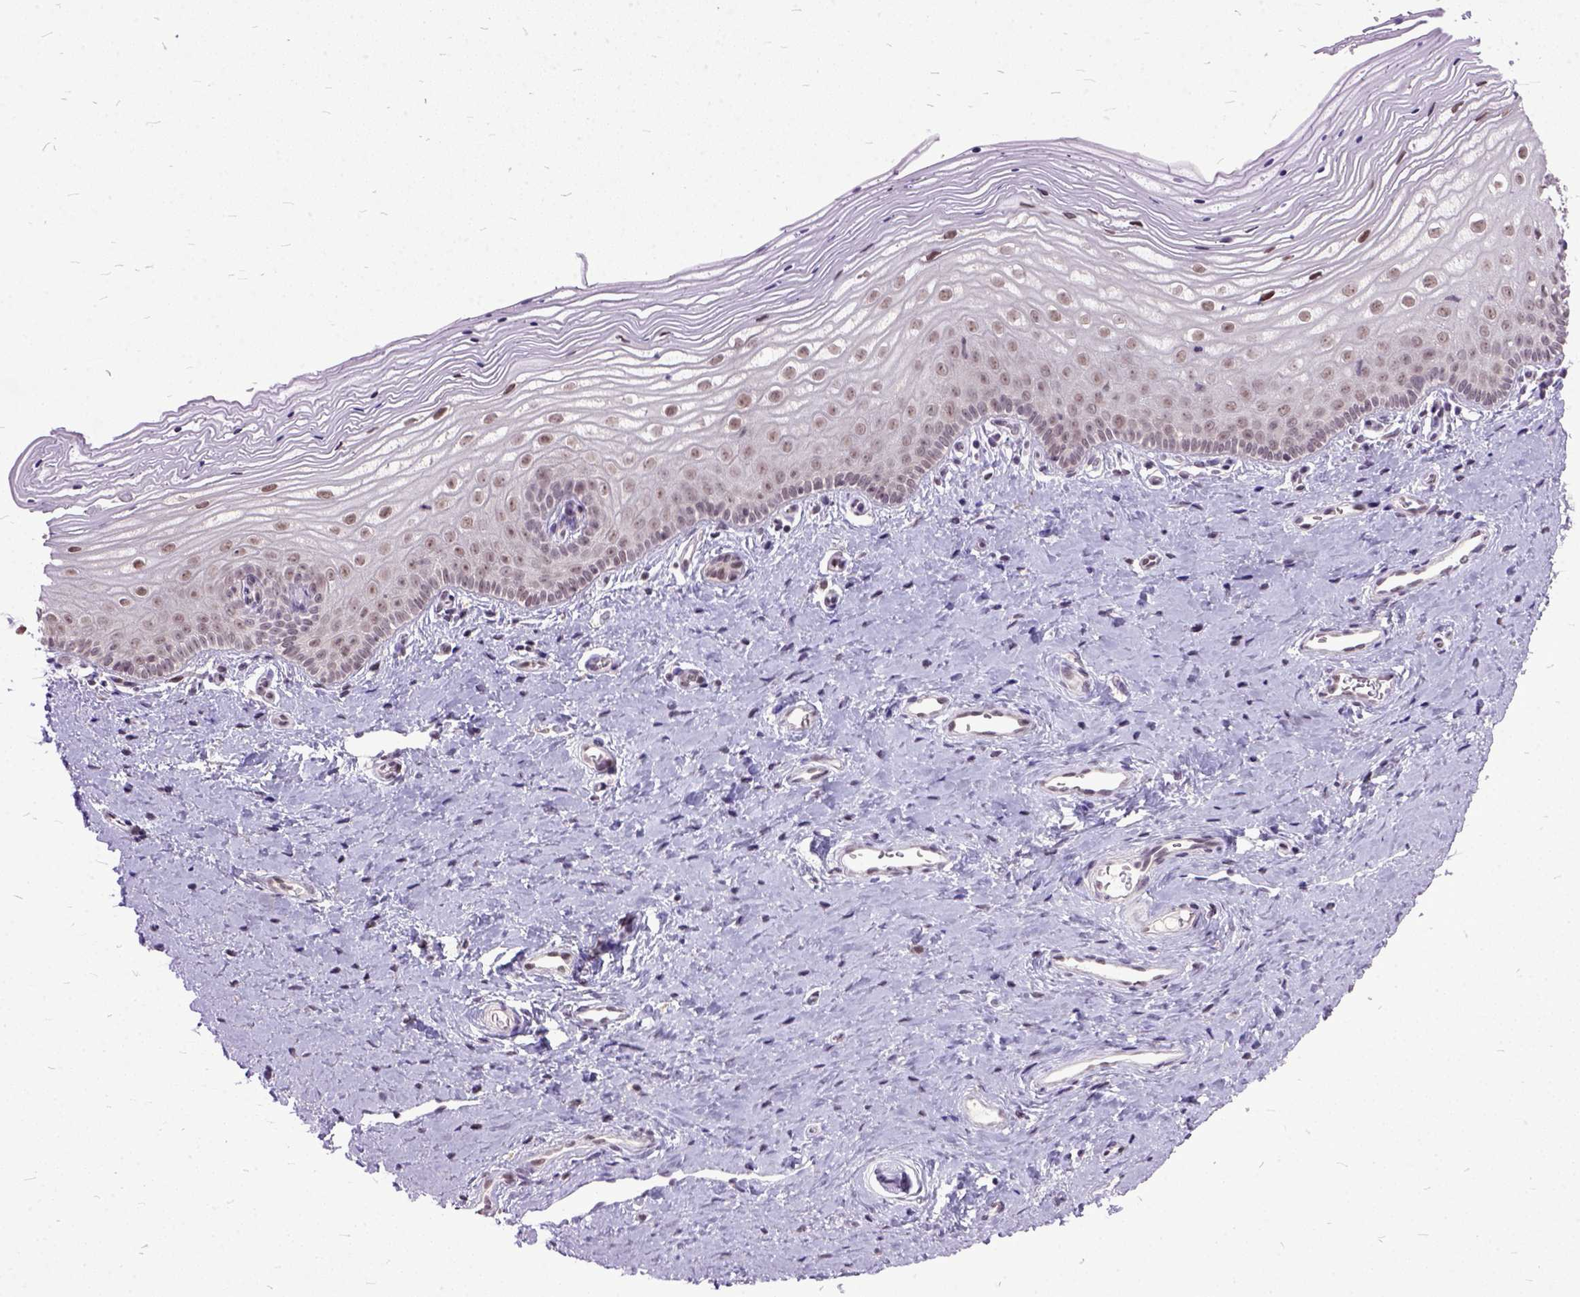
{"staining": {"intensity": "moderate", "quantity": ">75%", "location": "nuclear"}, "tissue": "vagina", "cell_type": "Squamous epithelial cells", "image_type": "normal", "snomed": [{"axis": "morphology", "description": "Normal tissue, NOS"}, {"axis": "topography", "description": "Vagina"}], "caption": "Human vagina stained with a brown dye reveals moderate nuclear positive positivity in approximately >75% of squamous epithelial cells.", "gene": "ORC5", "patient": {"sex": "female", "age": 39}}